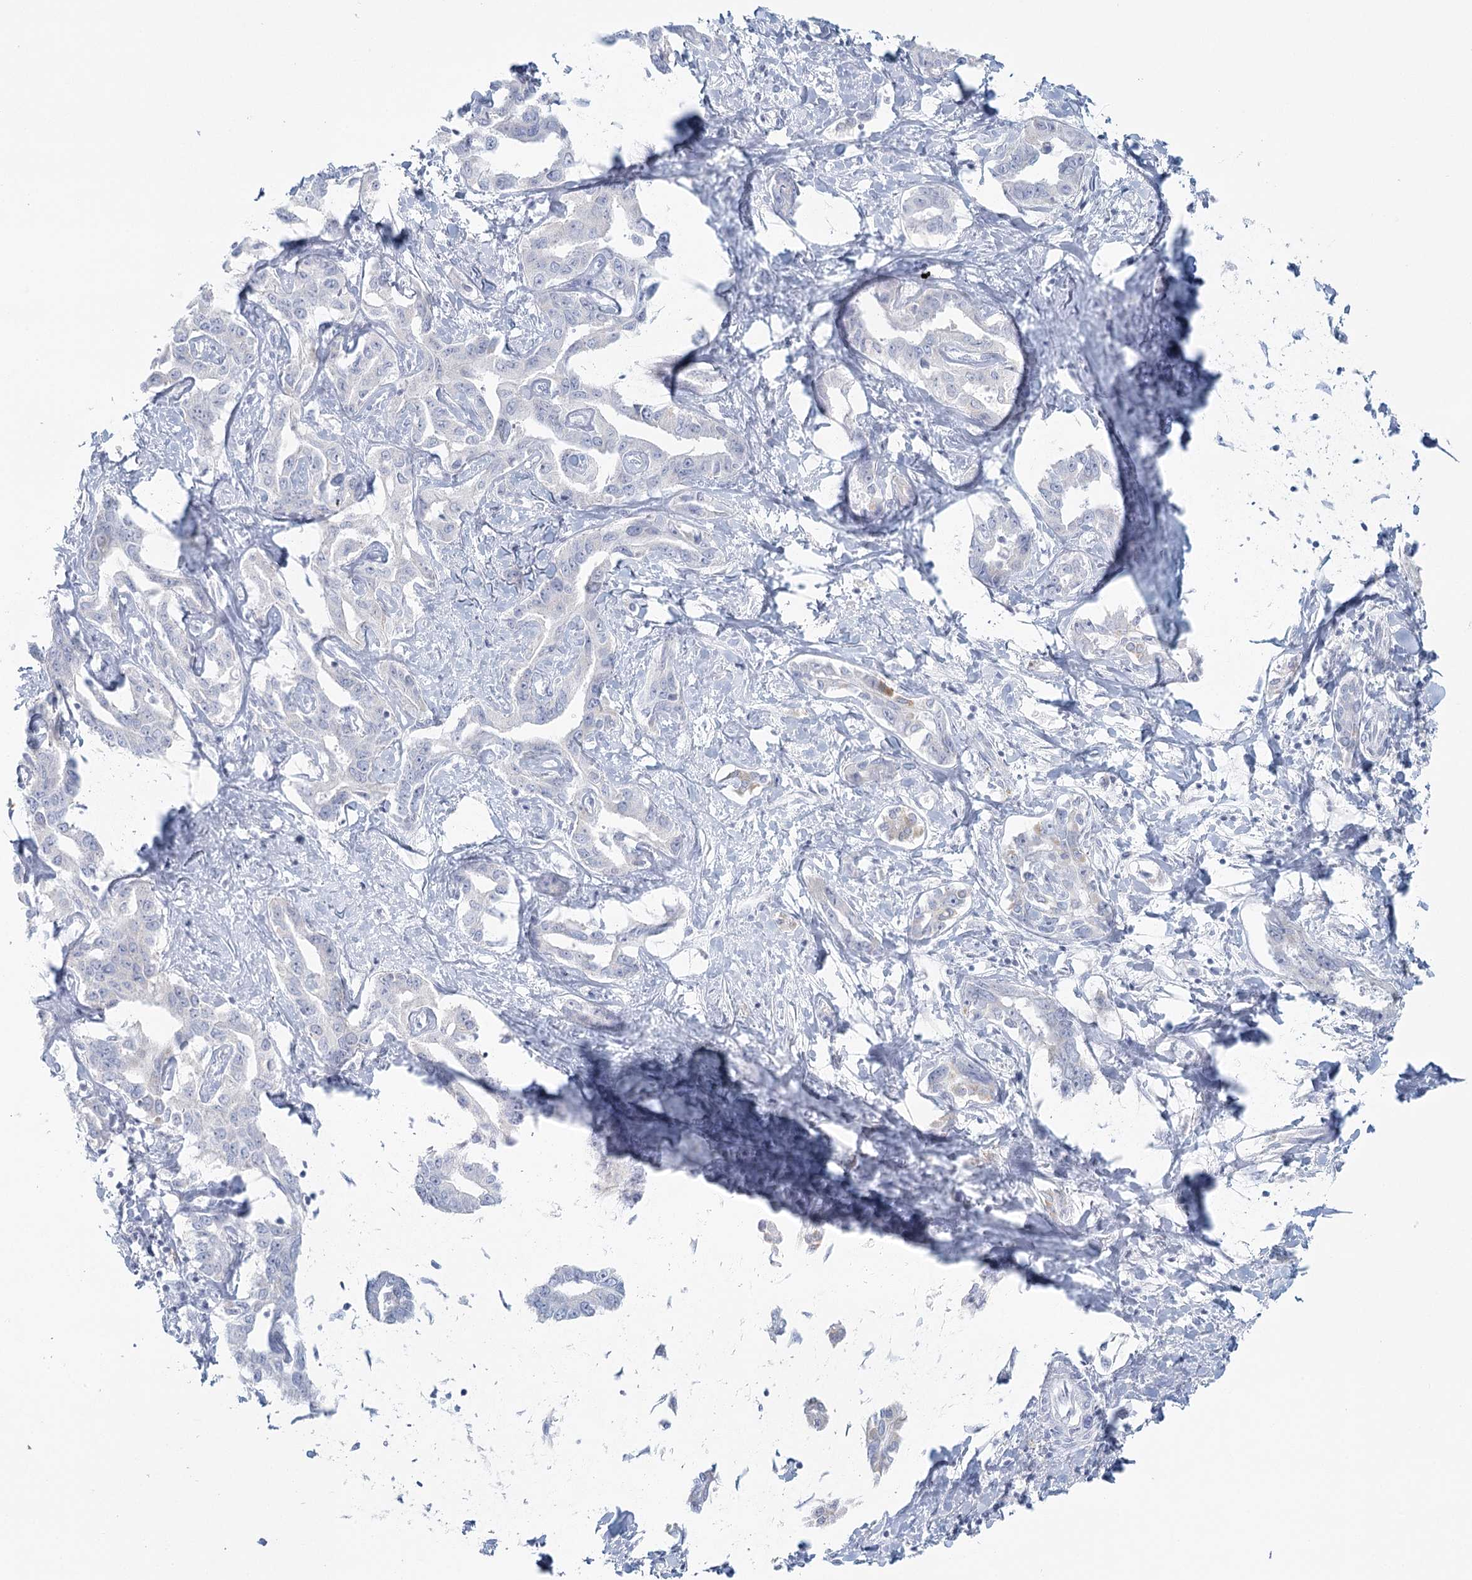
{"staining": {"intensity": "negative", "quantity": "none", "location": "none"}, "tissue": "liver cancer", "cell_type": "Tumor cells", "image_type": "cancer", "snomed": [{"axis": "morphology", "description": "Cholangiocarcinoma"}, {"axis": "topography", "description": "Liver"}], "caption": "This is a image of immunohistochemistry staining of cholangiocarcinoma (liver), which shows no expression in tumor cells. (Immunohistochemistry, brightfield microscopy, high magnification).", "gene": "BPHL", "patient": {"sex": "male", "age": 59}}